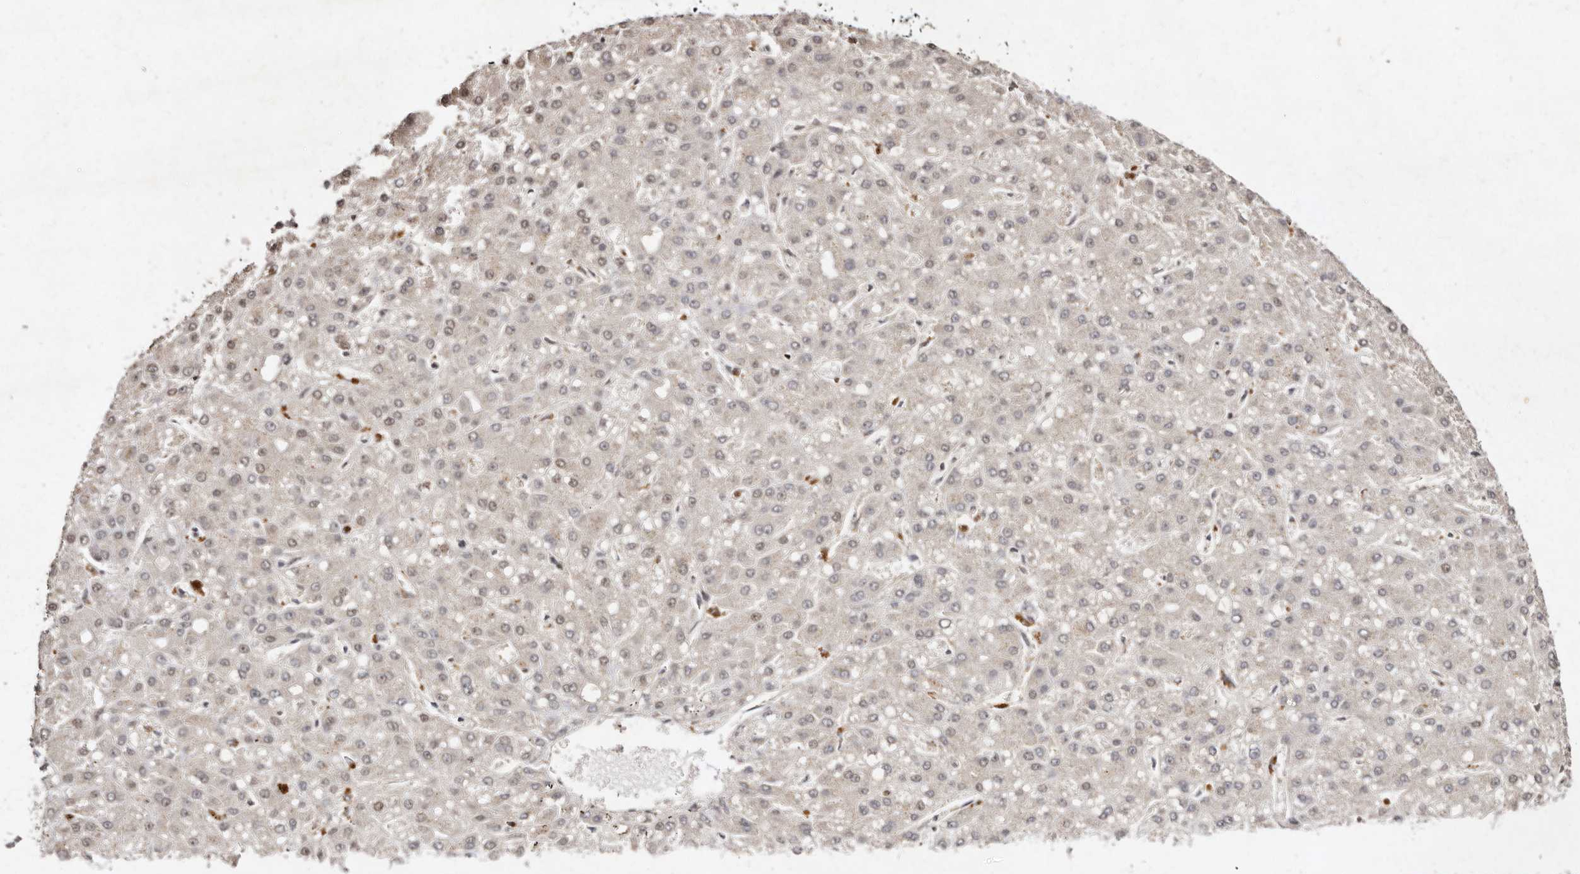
{"staining": {"intensity": "weak", "quantity": "25%-75%", "location": "nuclear"}, "tissue": "liver cancer", "cell_type": "Tumor cells", "image_type": "cancer", "snomed": [{"axis": "morphology", "description": "Carcinoma, Hepatocellular, NOS"}, {"axis": "topography", "description": "Liver"}], "caption": "Weak nuclear staining is seen in approximately 25%-75% of tumor cells in hepatocellular carcinoma (liver).", "gene": "LCORL", "patient": {"sex": "male", "age": 67}}